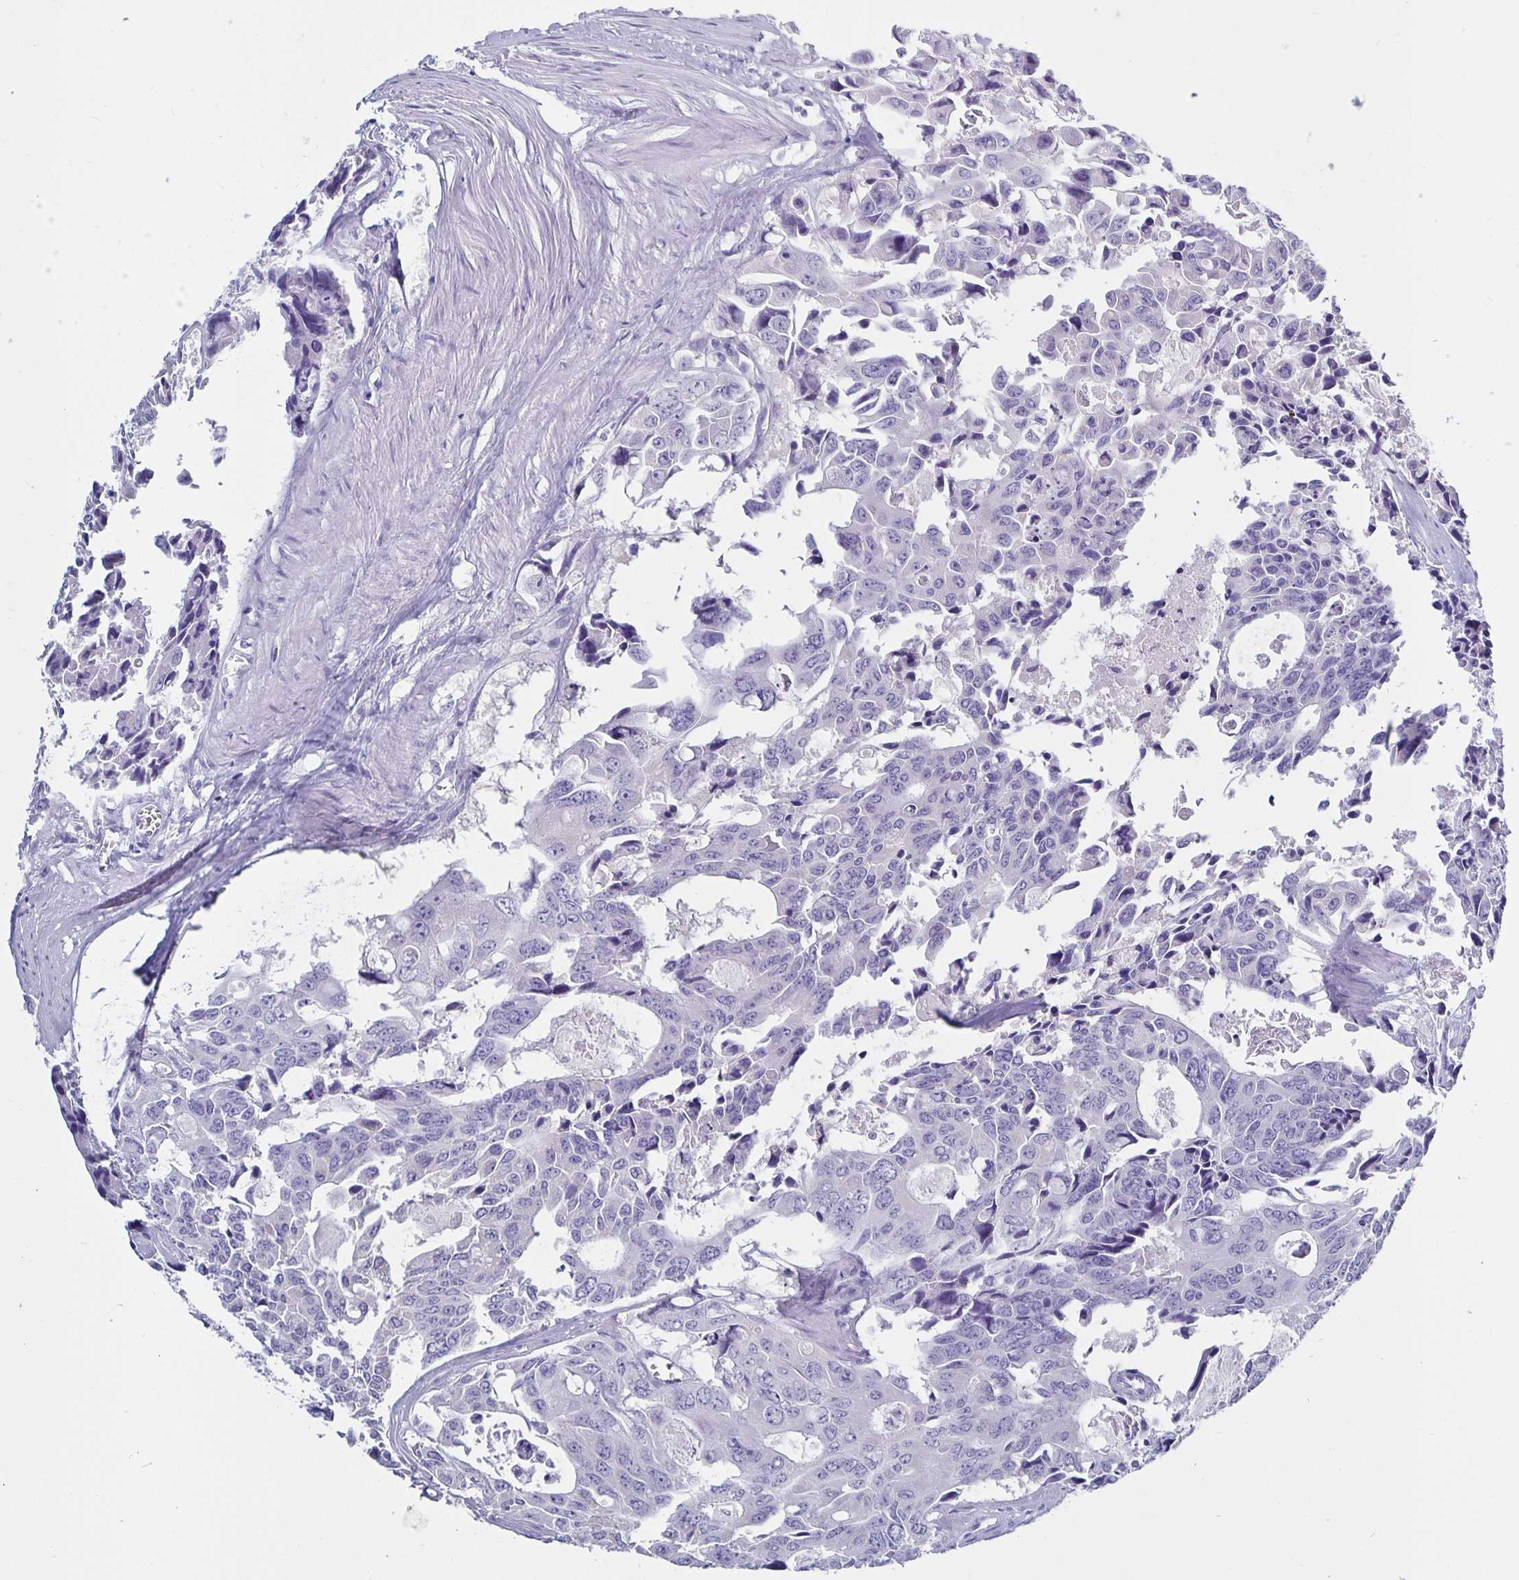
{"staining": {"intensity": "negative", "quantity": "none", "location": "none"}, "tissue": "colorectal cancer", "cell_type": "Tumor cells", "image_type": "cancer", "snomed": [{"axis": "morphology", "description": "Adenocarcinoma, NOS"}, {"axis": "topography", "description": "Rectum"}], "caption": "This is a image of IHC staining of colorectal cancer, which shows no staining in tumor cells. (Stains: DAB (3,3'-diaminobenzidine) immunohistochemistry (IHC) with hematoxylin counter stain, Microscopy: brightfield microscopy at high magnification).", "gene": "ODF3B", "patient": {"sex": "male", "age": 76}}